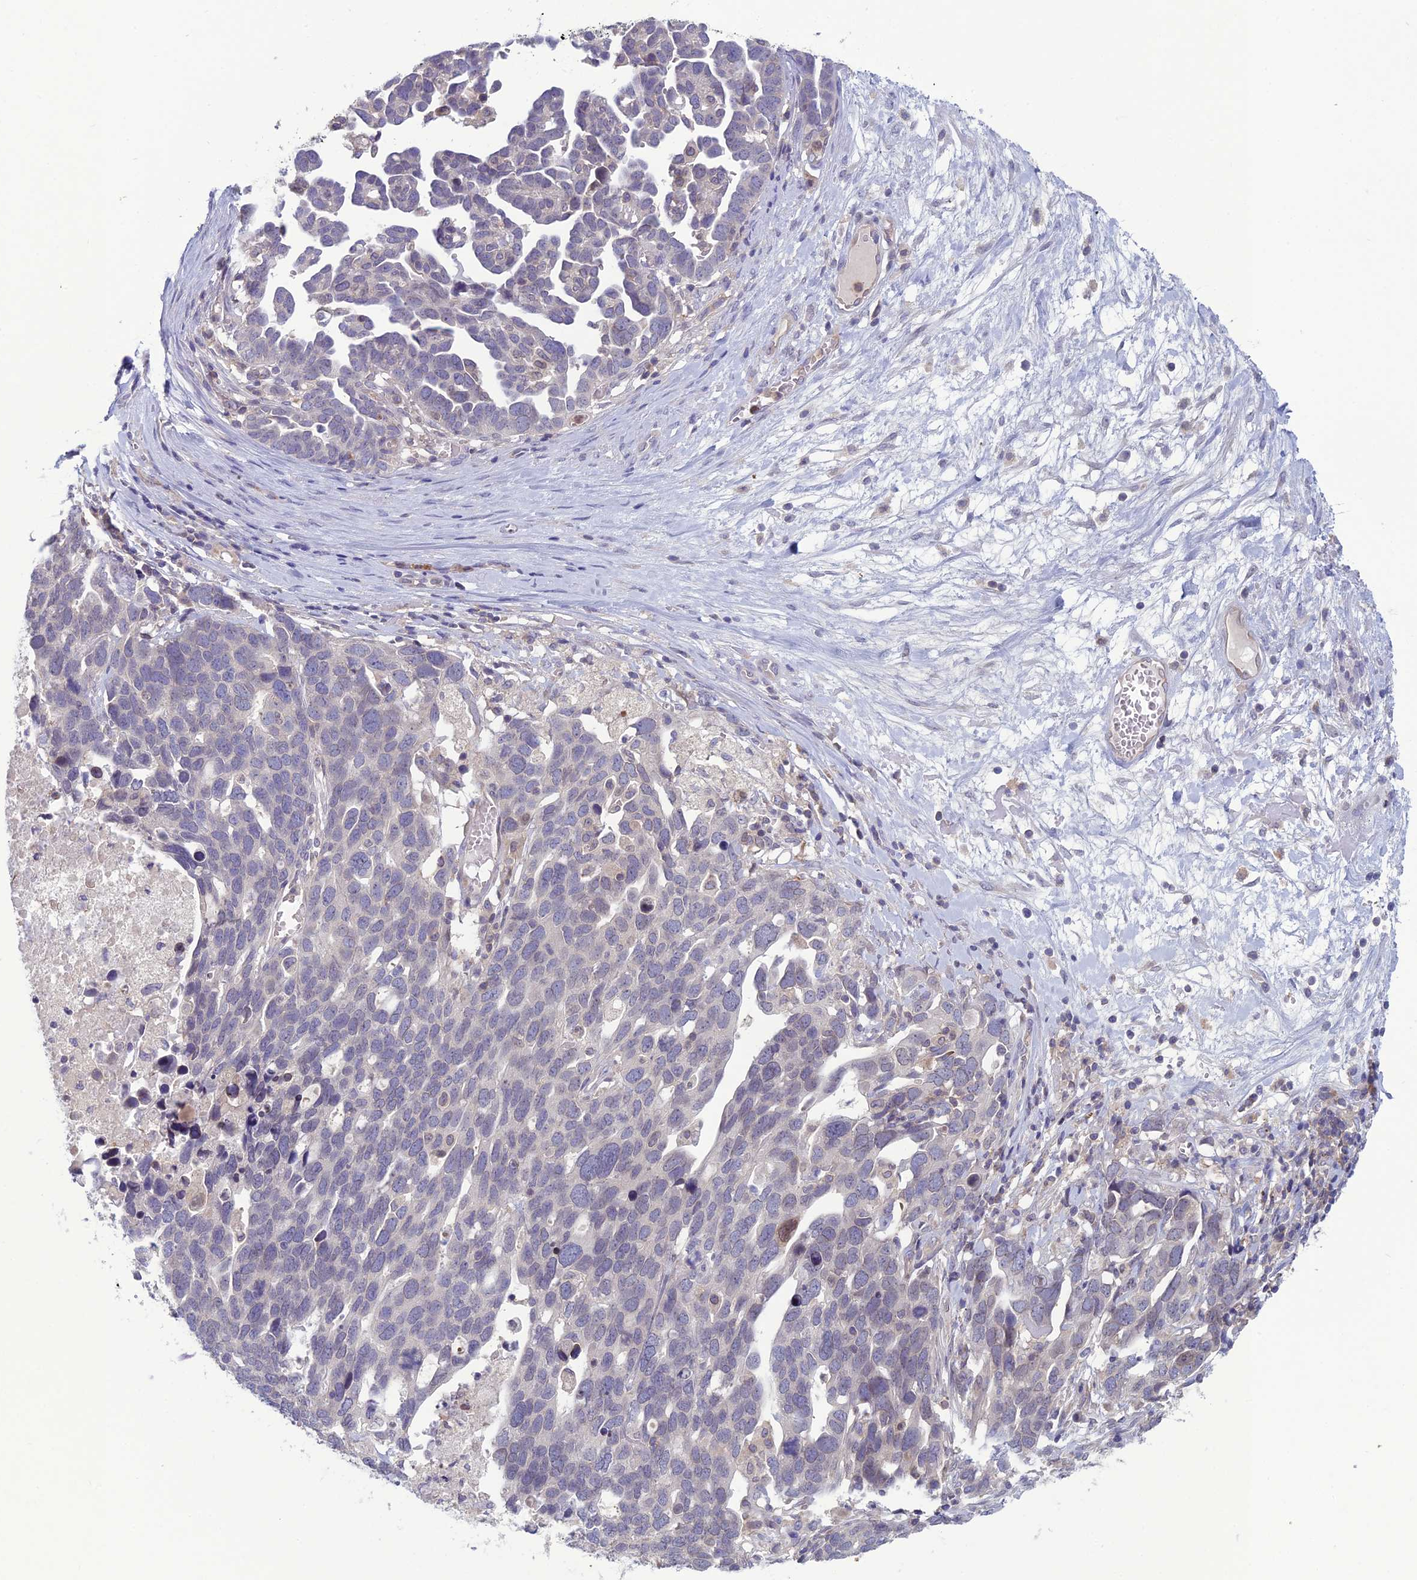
{"staining": {"intensity": "negative", "quantity": "none", "location": "none"}, "tissue": "ovarian cancer", "cell_type": "Tumor cells", "image_type": "cancer", "snomed": [{"axis": "morphology", "description": "Cystadenocarcinoma, serous, NOS"}, {"axis": "topography", "description": "Ovary"}], "caption": "The immunohistochemistry image has no significant positivity in tumor cells of ovarian cancer tissue.", "gene": "WDR46", "patient": {"sex": "female", "age": 54}}